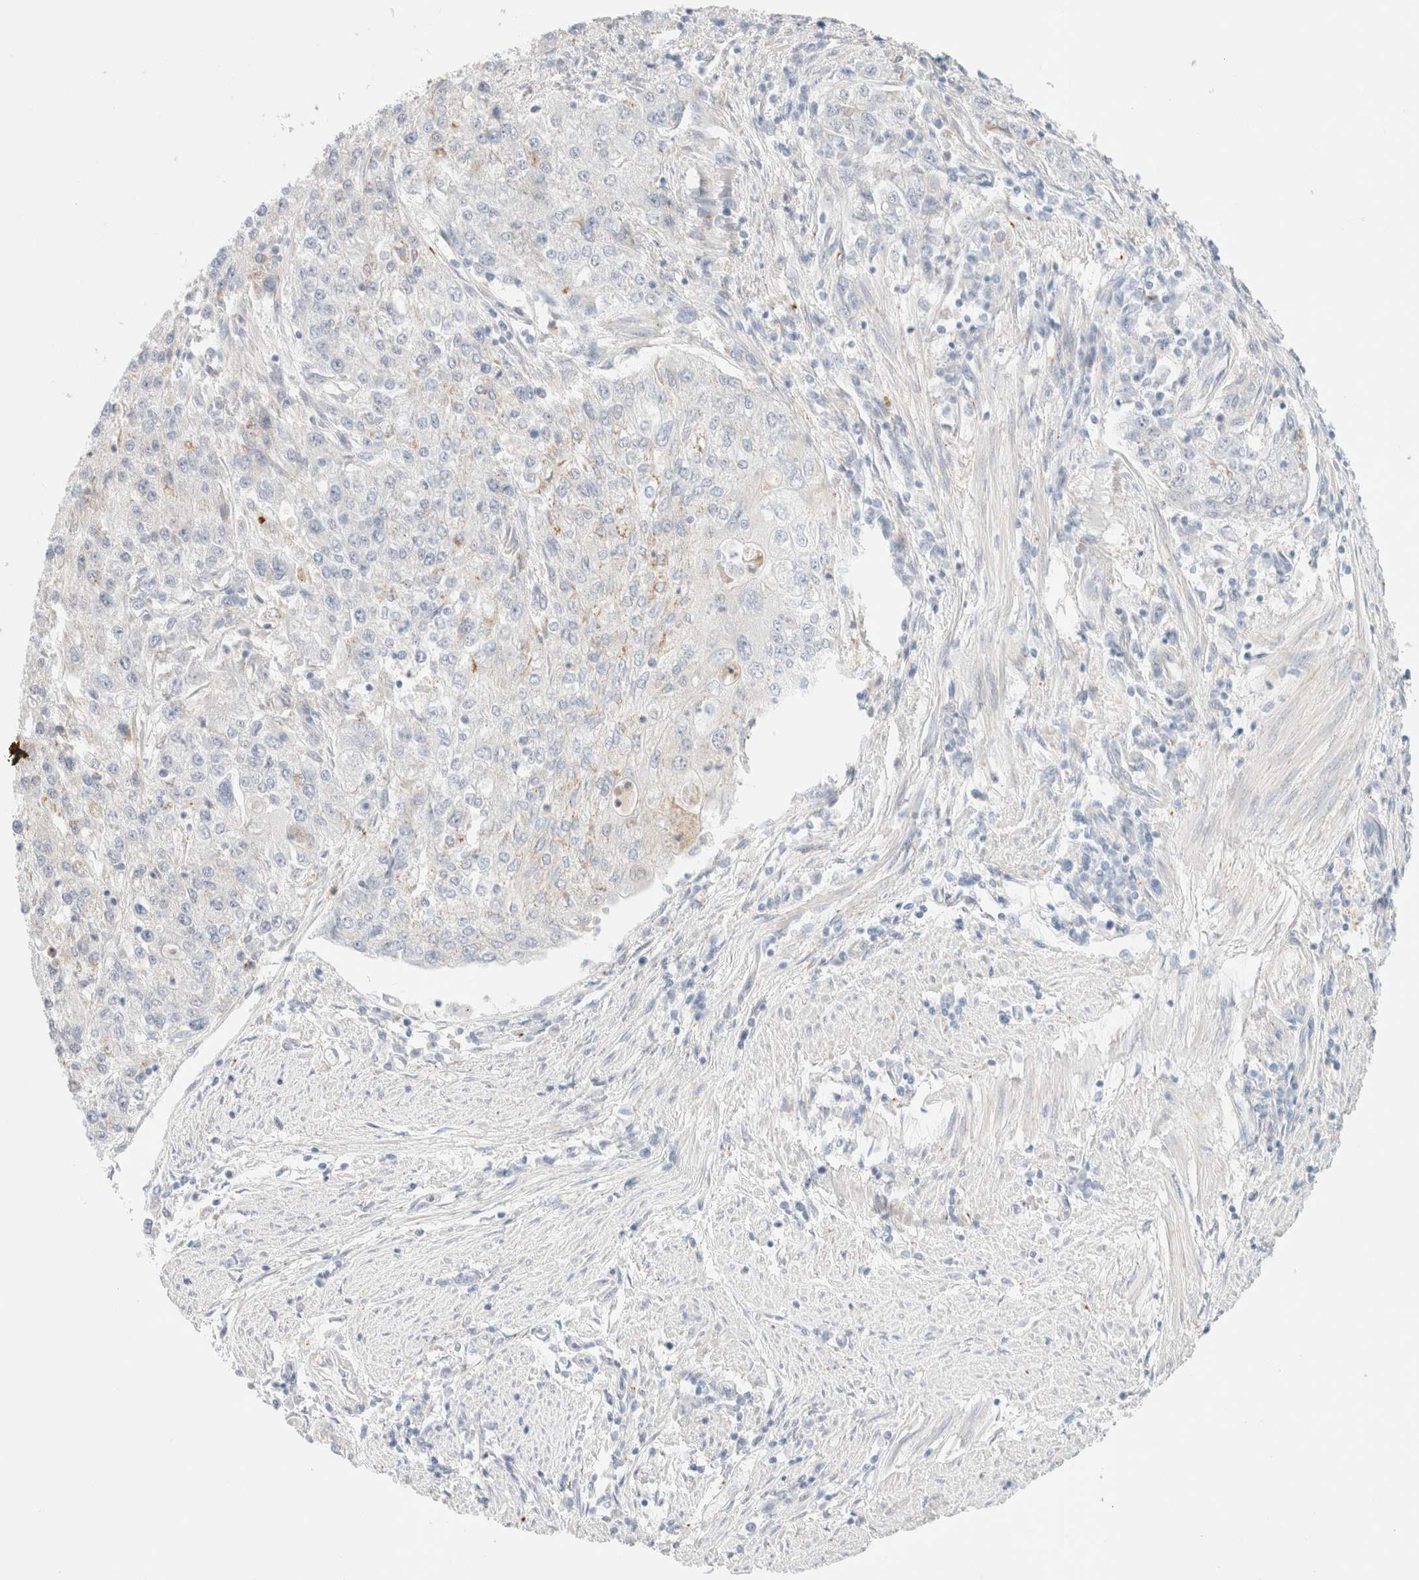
{"staining": {"intensity": "negative", "quantity": "none", "location": "none"}, "tissue": "endometrial cancer", "cell_type": "Tumor cells", "image_type": "cancer", "snomed": [{"axis": "morphology", "description": "Adenocarcinoma, NOS"}, {"axis": "topography", "description": "Endometrium"}], "caption": "Endometrial adenocarcinoma was stained to show a protein in brown. There is no significant positivity in tumor cells. (DAB IHC visualized using brightfield microscopy, high magnification).", "gene": "UNC13B", "patient": {"sex": "female", "age": 49}}